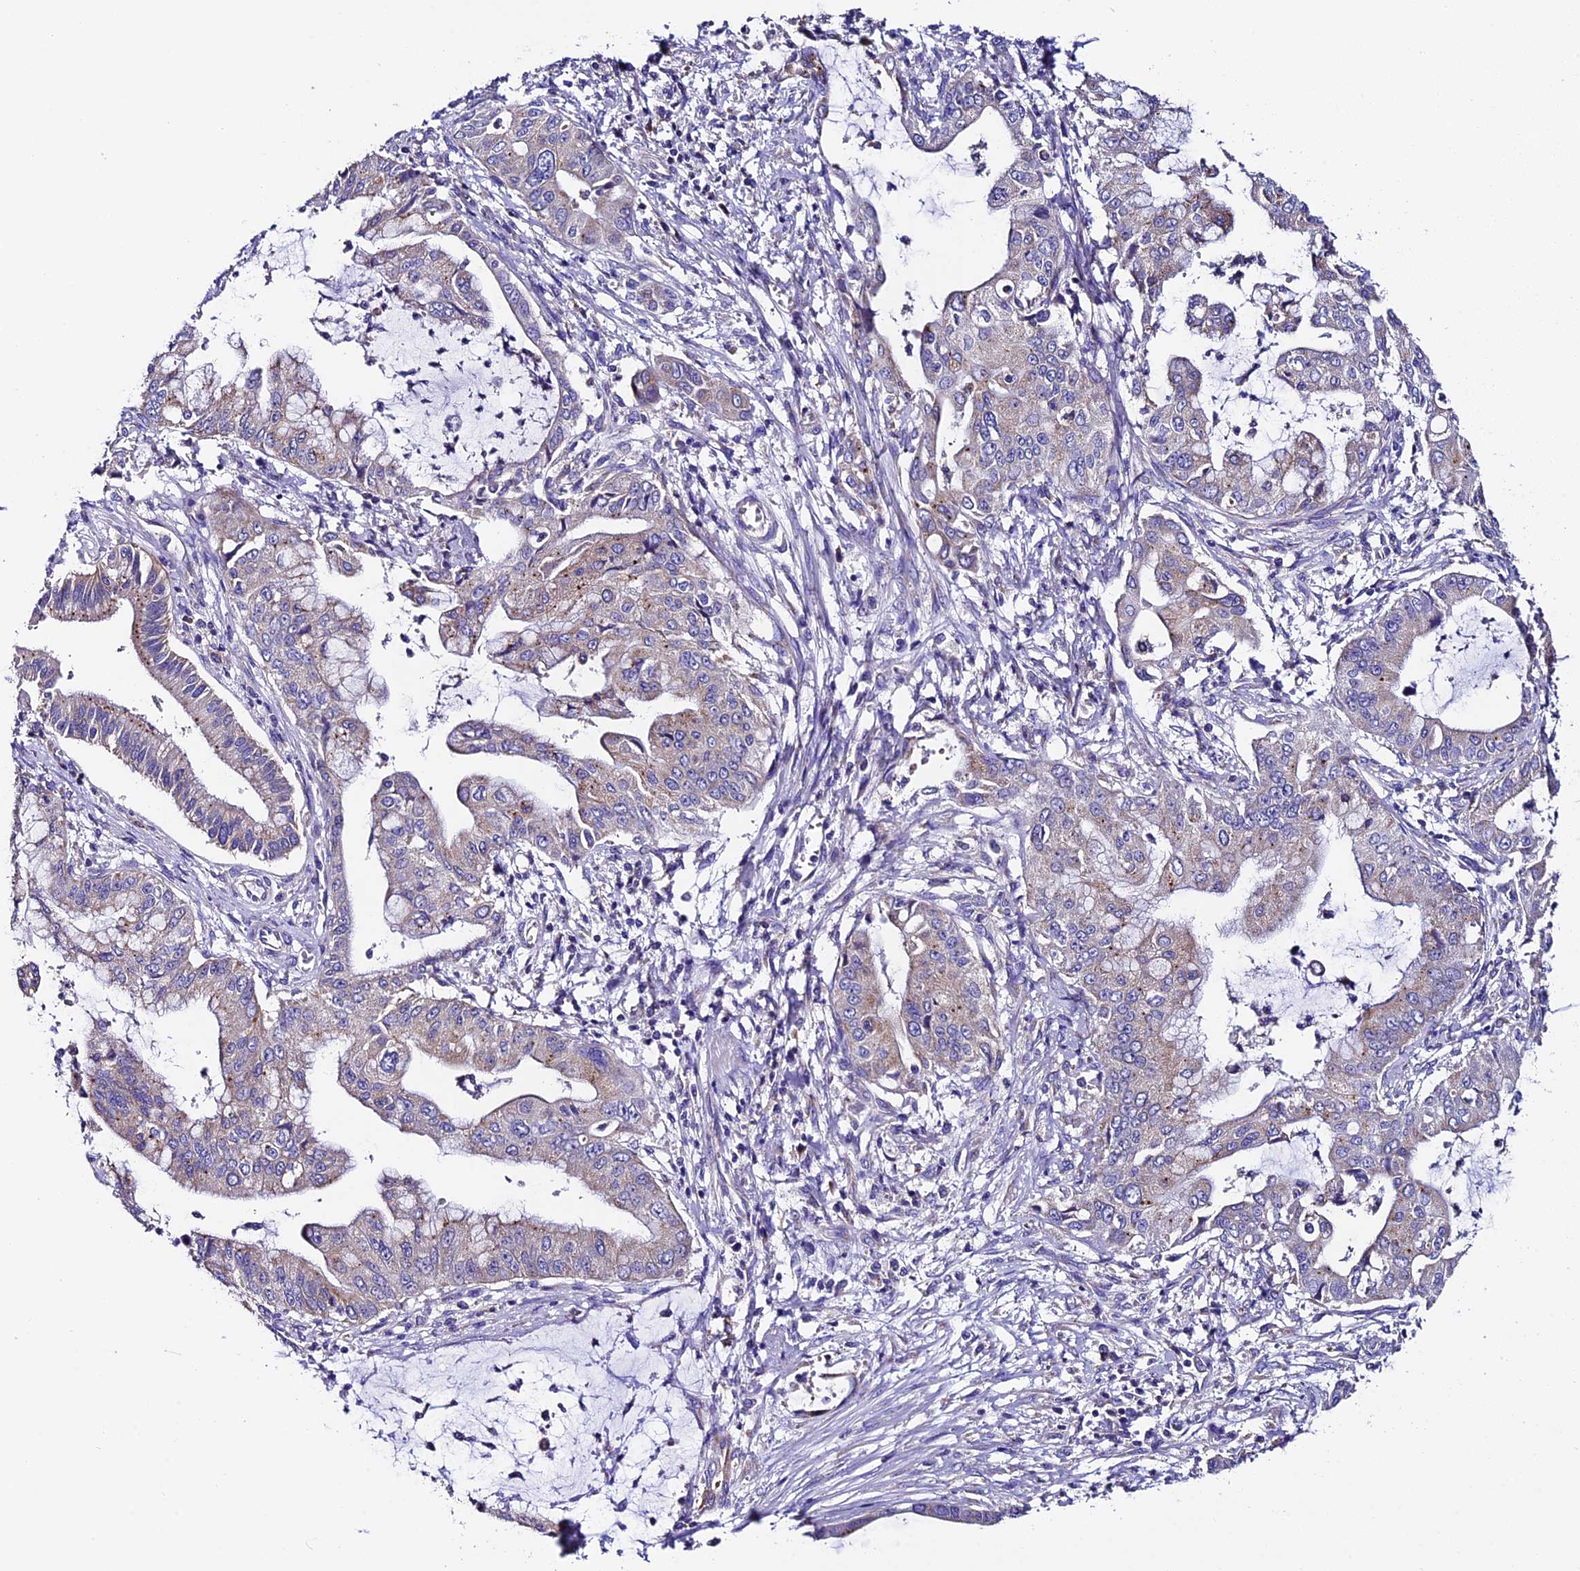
{"staining": {"intensity": "moderate", "quantity": "25%-75%", "location": "cytoplasmic/membranous"}, "tissue": "pancreatic cancer", "cell_type": "Tumor cells", "image_type": "cancer", "snomed": [{"axis": "morphology", "description": "Adenocarcinoma, NOS"}, {"axis": "topography", "description": "Pancreas"}], "caption": "Pancreatic cancer stained with DAB immunohistochemistry demonstrates medium levels of moderate cytoplasmic/membranous positivity in approximately 25%-75% of tumor cells. The staining was performed using DAB, with brown indicating positive protein expression. Nuclei are stained blue with hematoxylin.", "gene": "COMTD1", "patient": {"sex": "male", "age": 46}}